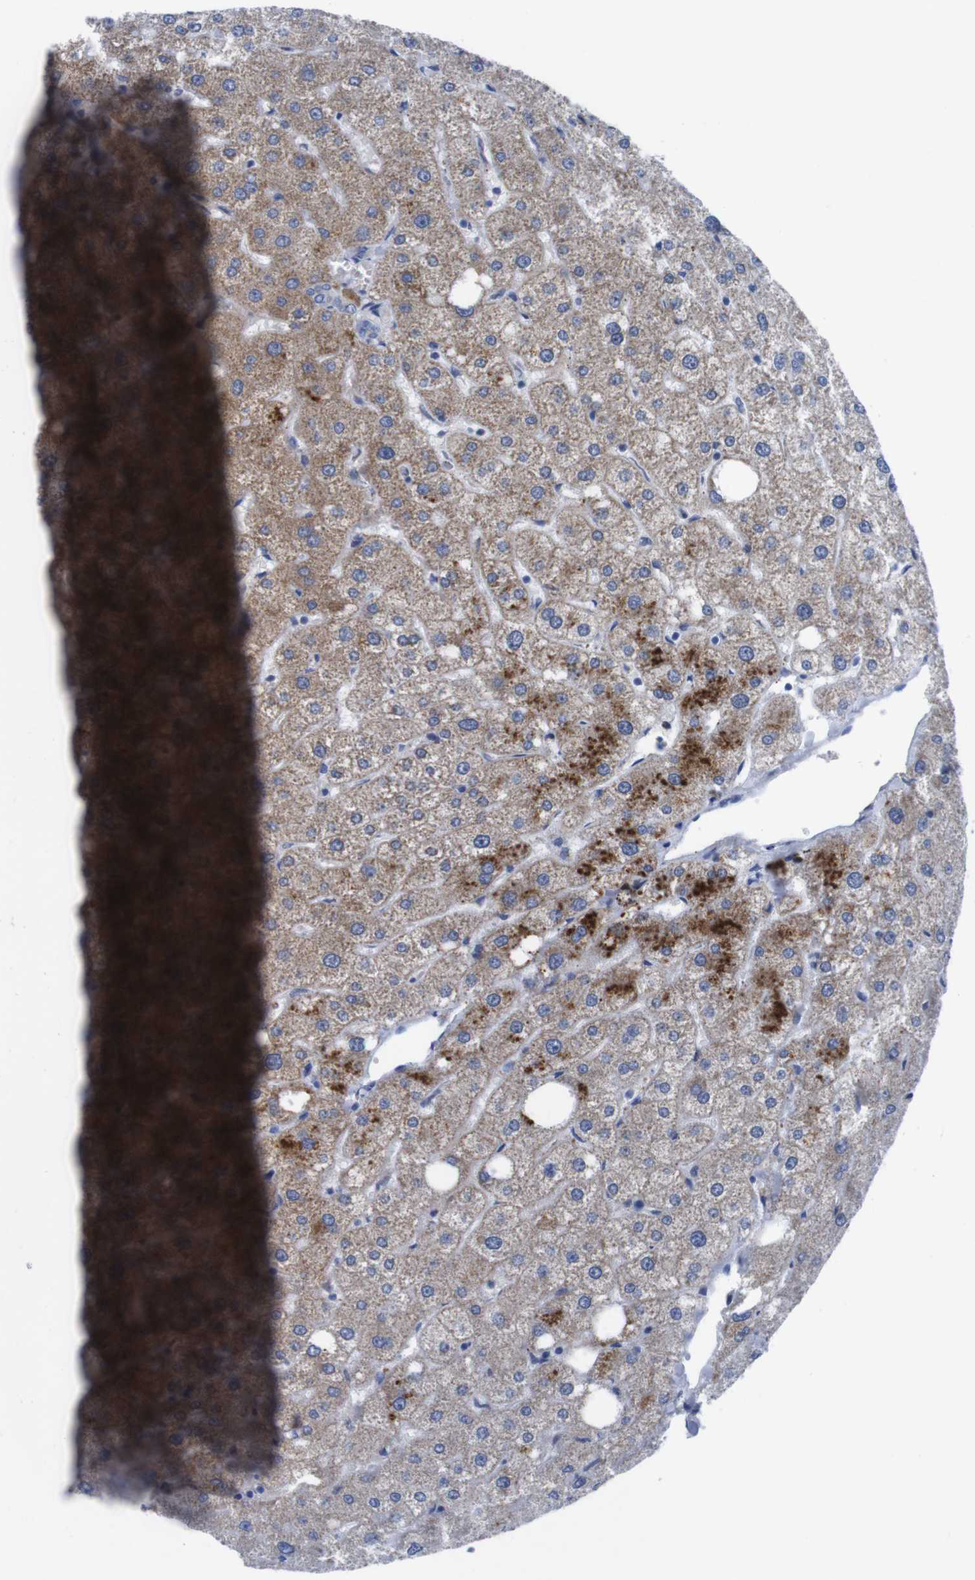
{"staining": {"intensity": "negative", "quantity": "none", "location": "none"}, "tissue": "liver", "cell_type": "Cholangiocytes", "image_type": "normal", "snomed": [{"axis": "morphology", "description": "Normal tissue, NOS"}, {"axis": "topography", "description": "Liver"}], "caption": "Immunohistochemical staining of unremarkable human liver displays no significant expression in cholangiocytes.", "gene": "IRF4", "patient": {"sex": "male", "age": 73}}